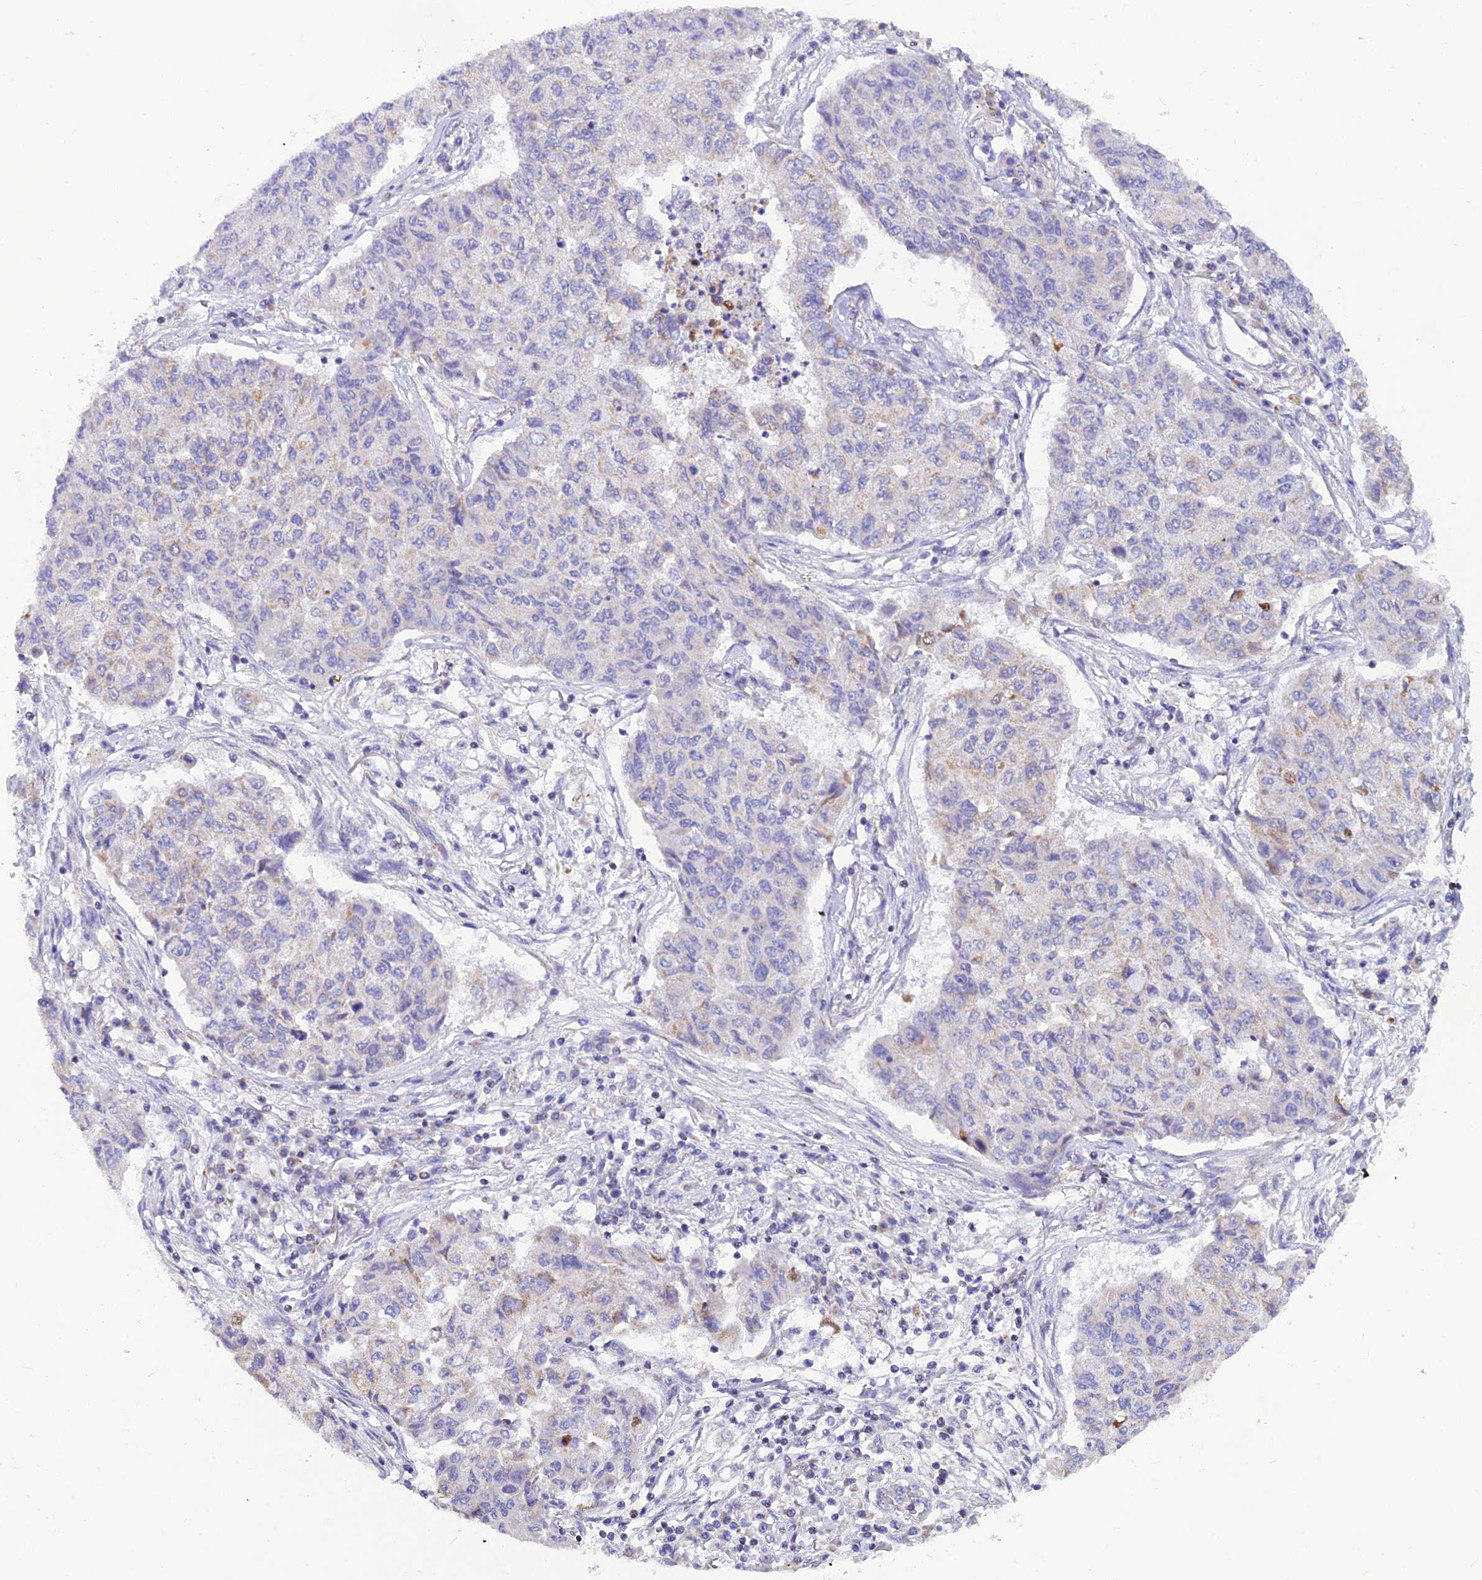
{"staining": {"intensity": "weak", "quantity": "<25%", "location": "cytoplasmic/membranous"}, "tissue": "lung cancer", "cell_type": "Tumor cells", "image_type": "cancer", "snomed": [{"axis": "morphology", "description": "Squamous cell carcinoma, NOS"}, {"axis": "topography", "description": "Lung"}], "caption": "The immunohistochemistry histopathology image has no significant expression in tumor cells of lung squamous cell carcinoma tissue.", "gene": "POMGNT1", "patient": {"sex": "male", "age": 74}}